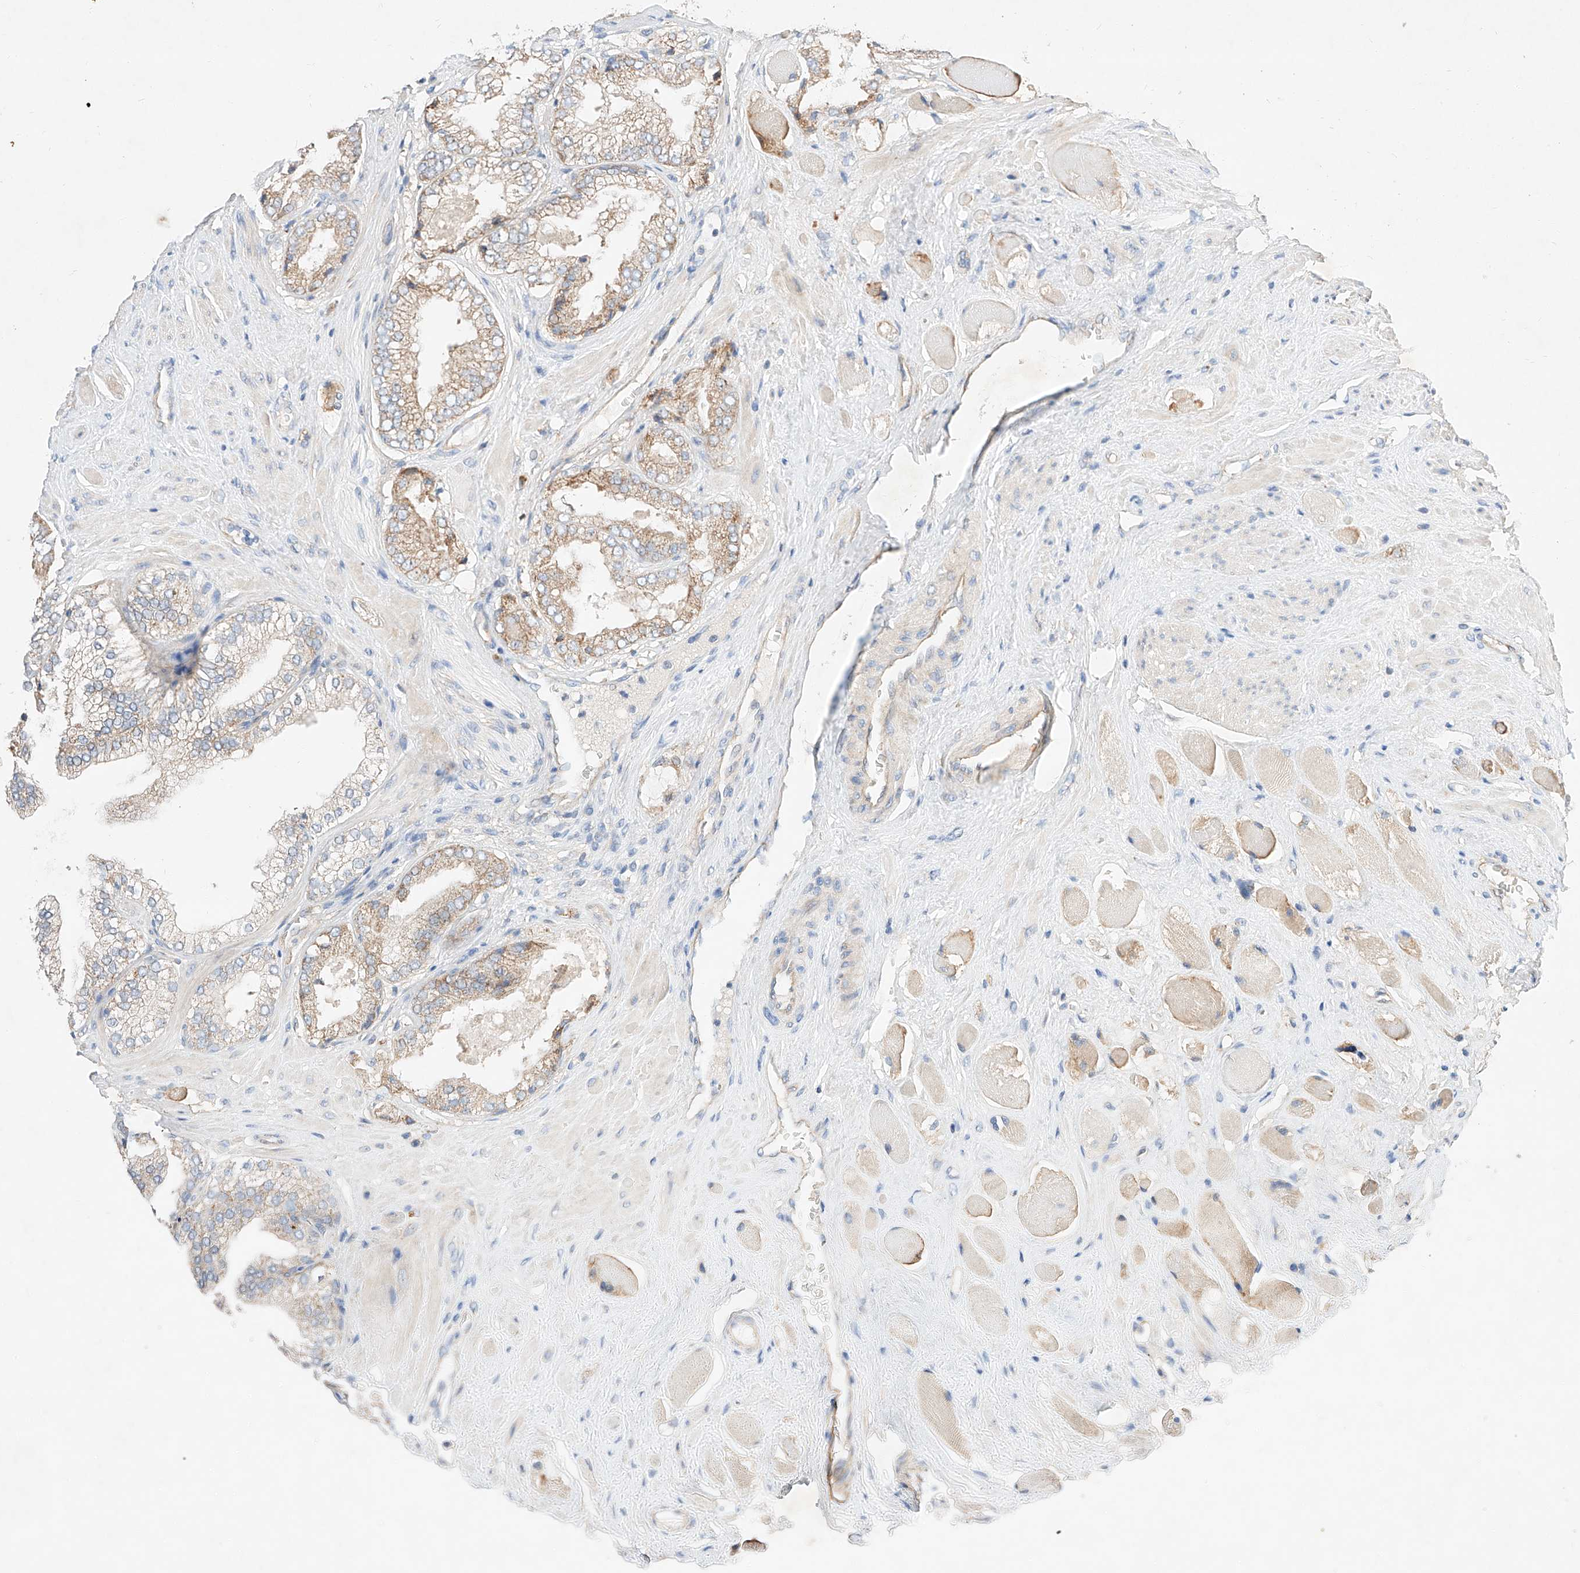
{"staining": {"intensity": "moderate", "quantity": "25%-75%", "location": "cytoplasmic/membranous"}, "tissue": "prostate cancer", "cell_type": "Tumor cells", "image_type": "cancer", "snomed": [{"axis": "morphology", "description": "Adenocarcinoma, High grade"}, {"axis": "topography", "description": "Prostate"}], "caption": "Prostate cancer stained with immunohistochemistry reveals moderate cytoplasmic/membranous expression in about 25%-75% of tumor cells.", "gene": "C6orf118", "patient": {"sex": "male", "age": 58}}